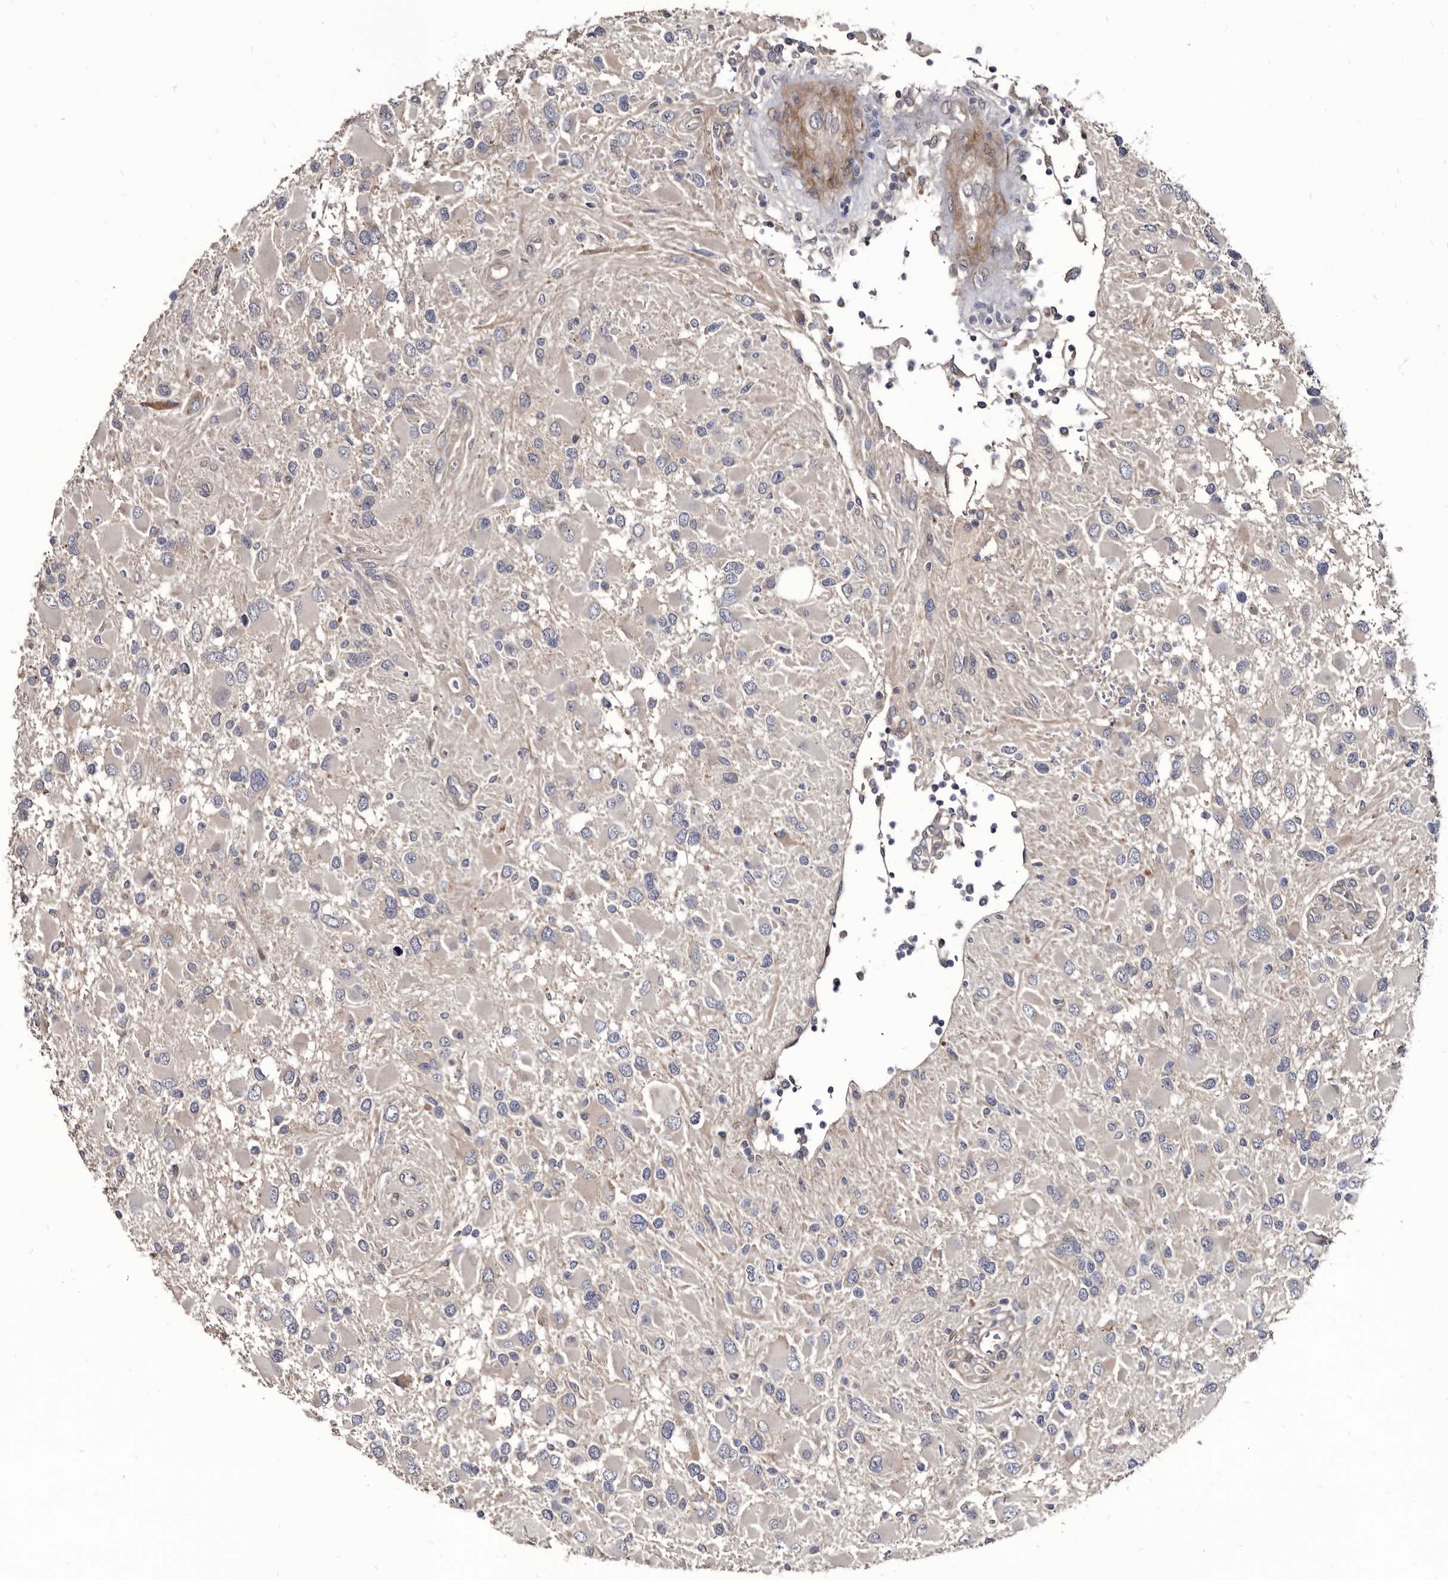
{"staining": {"intensity": "negative", "quantity": "none", "location": "none"}, "tissue": "glioma", "cell_type": "Tumor cells", "image_type": "cancer", "snomed": [{"axis": "morphology", "description": "Glioma, malignant, High grade"}, {"axis": "topography", "description": "Brain"}], "caption": "There is no significant staining in tumor cells of malignant glioma (high-grade).", "gene": "PROM1", "patient": {"sex": "male", "age": 53}}